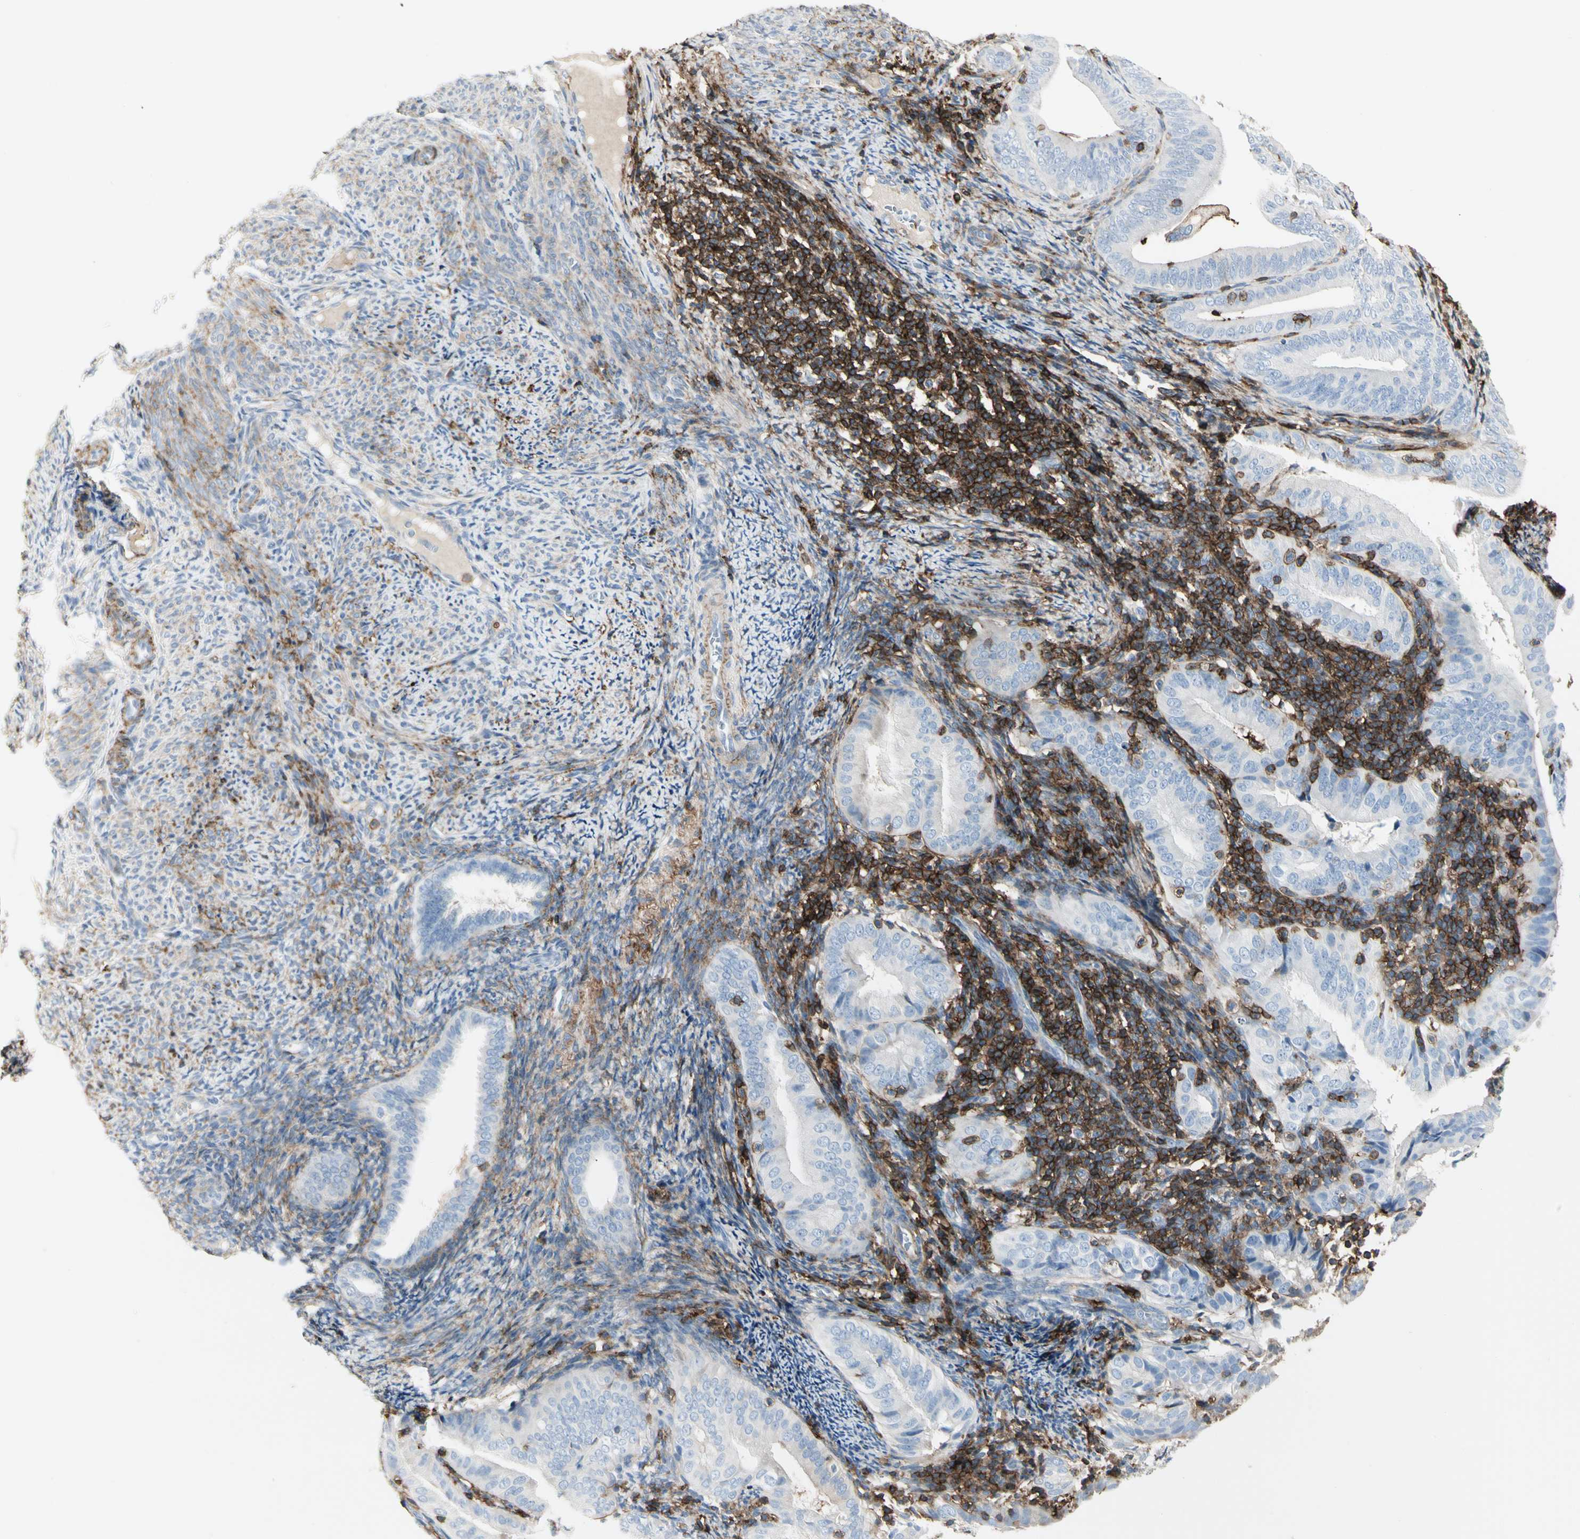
{"staining": {"intensity": "negative", "quantity": "none", "location": "none"}, "tissue": "endometrial cancer", "cell_type": "Tumor cells", "image_type": "cancer", "snomed": [{"axis": "morphology", "description": "Adenocarcinoma, NOS"}, {"axis": "topography", "description": "Endometrium"}], "caption": "Protein analysis of endometrial adenocarcinoma reveals no significant staining in tumor cells.", "gene": "CLEC2B", "patient": {"sex": "female", "age": 58}}